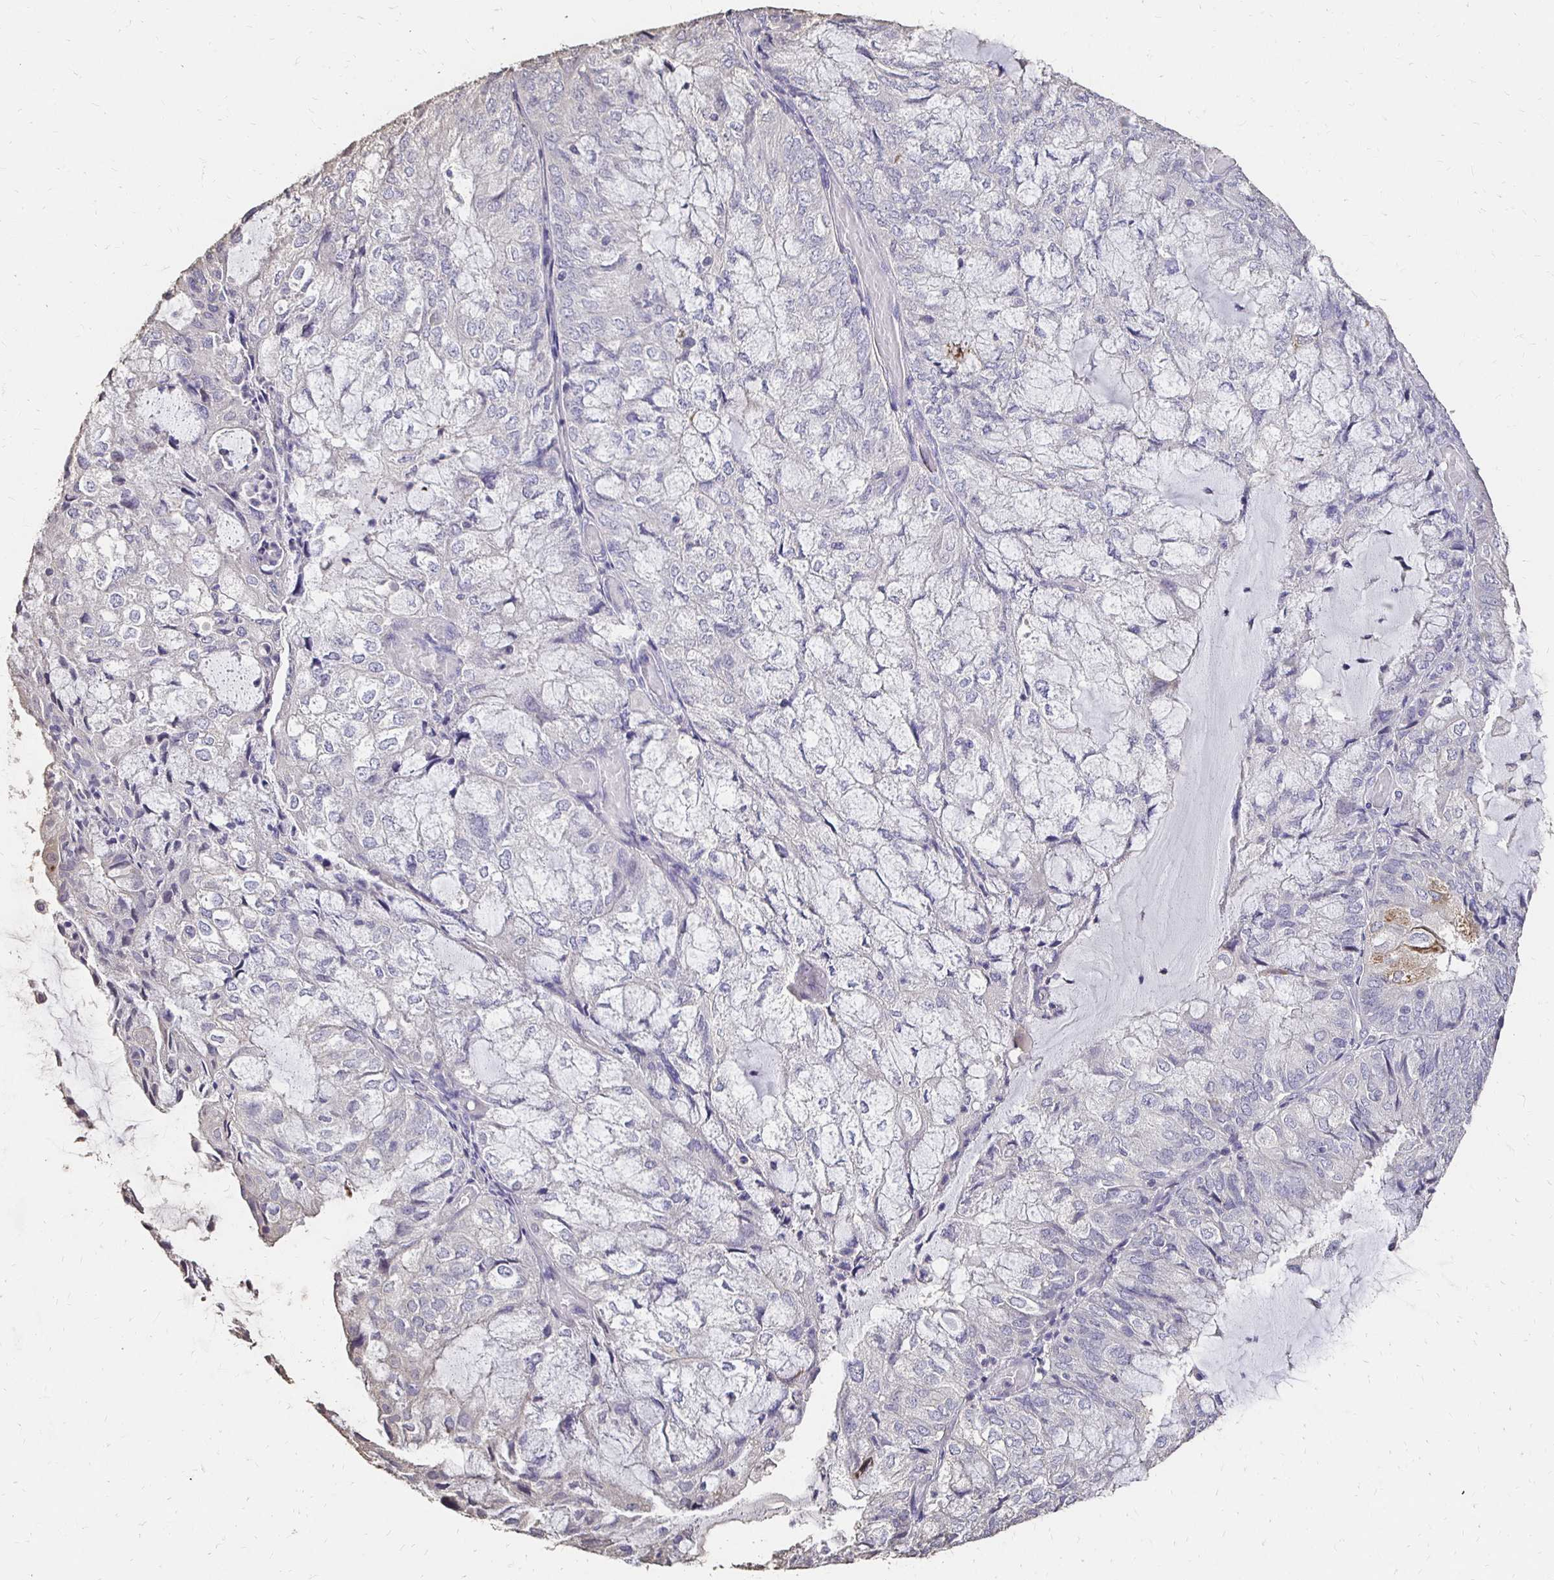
{"staining": {"intensity": "negative", "quantity": "none", "location": "none"}, "tissue": "endometrial cancer", "cell_type": "Tumor cells", "image_type": "cancer", "snomed": [{"axis": "morphology", "description": "Adenocarcinoma, NOS"}, {"axis": "topography", "description": "Endometrium"}], "caption": "This is an immunohistochemistry (IHC) micrograph of endometrial adenocarcinoma. There is no staining in tumor cells.", "gene": "UGT1A6", "patient": {"sex": "female", "age": 81}}